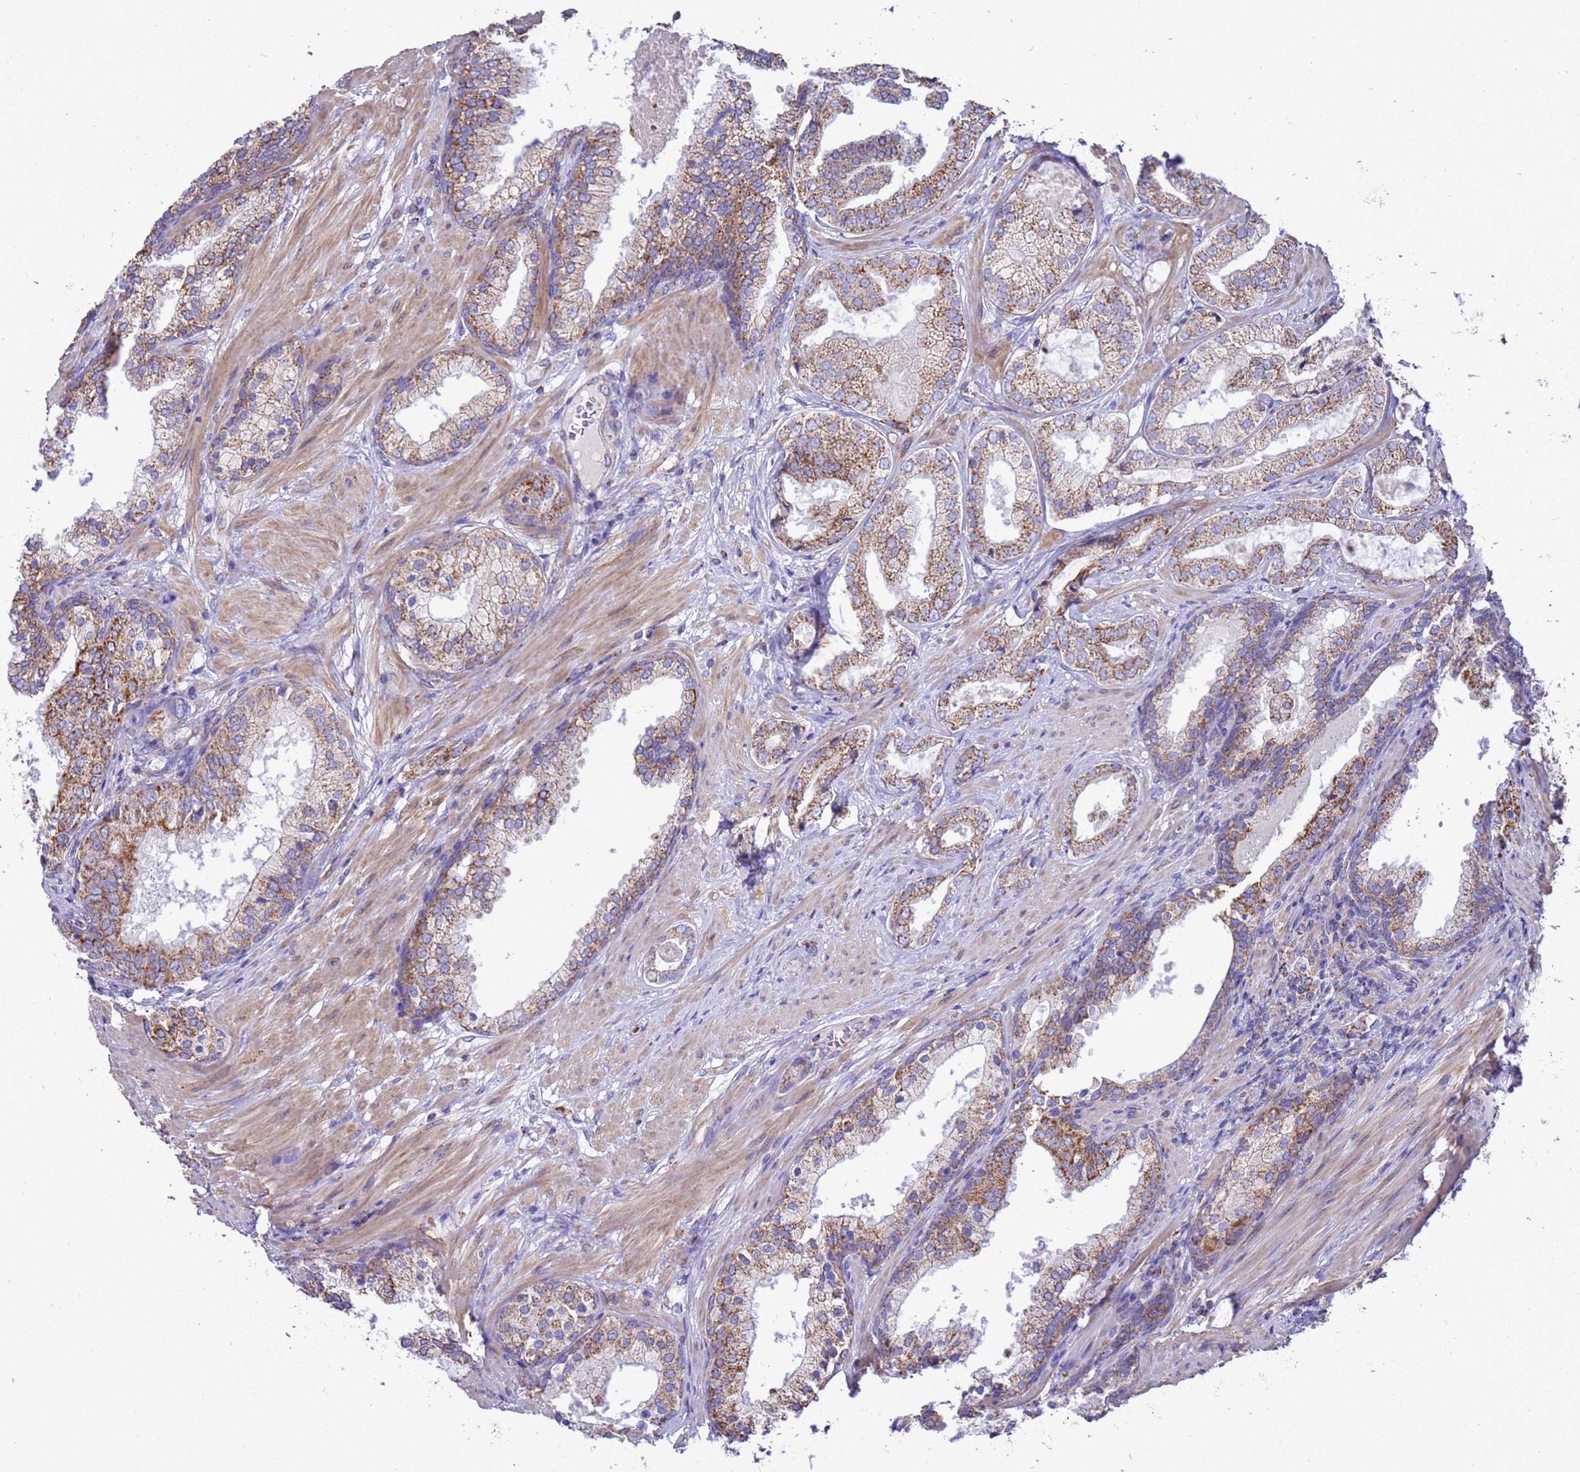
{"staining": {"intensity": "moderate", "quantity": ">75%", "location": "cytoplasmic/membranous"}, "tissue": "prostate cancer", "cell_type": "Tumor cells", "image_type": "cancer", "snomed": [{"axis": "morphology", "description": "Adenocarcinoma, High grade"}, {"axis": "topography", "description": "Prostate"}], "caption": "Tumor cells exhibit medium levels of moderate cytoplasmic/membranous expression in about >75% of cells in adenocarcinoma (high-grade) (prostate).", "gene": "RNF165", "patient": {"sex": "male", "age": 60}}